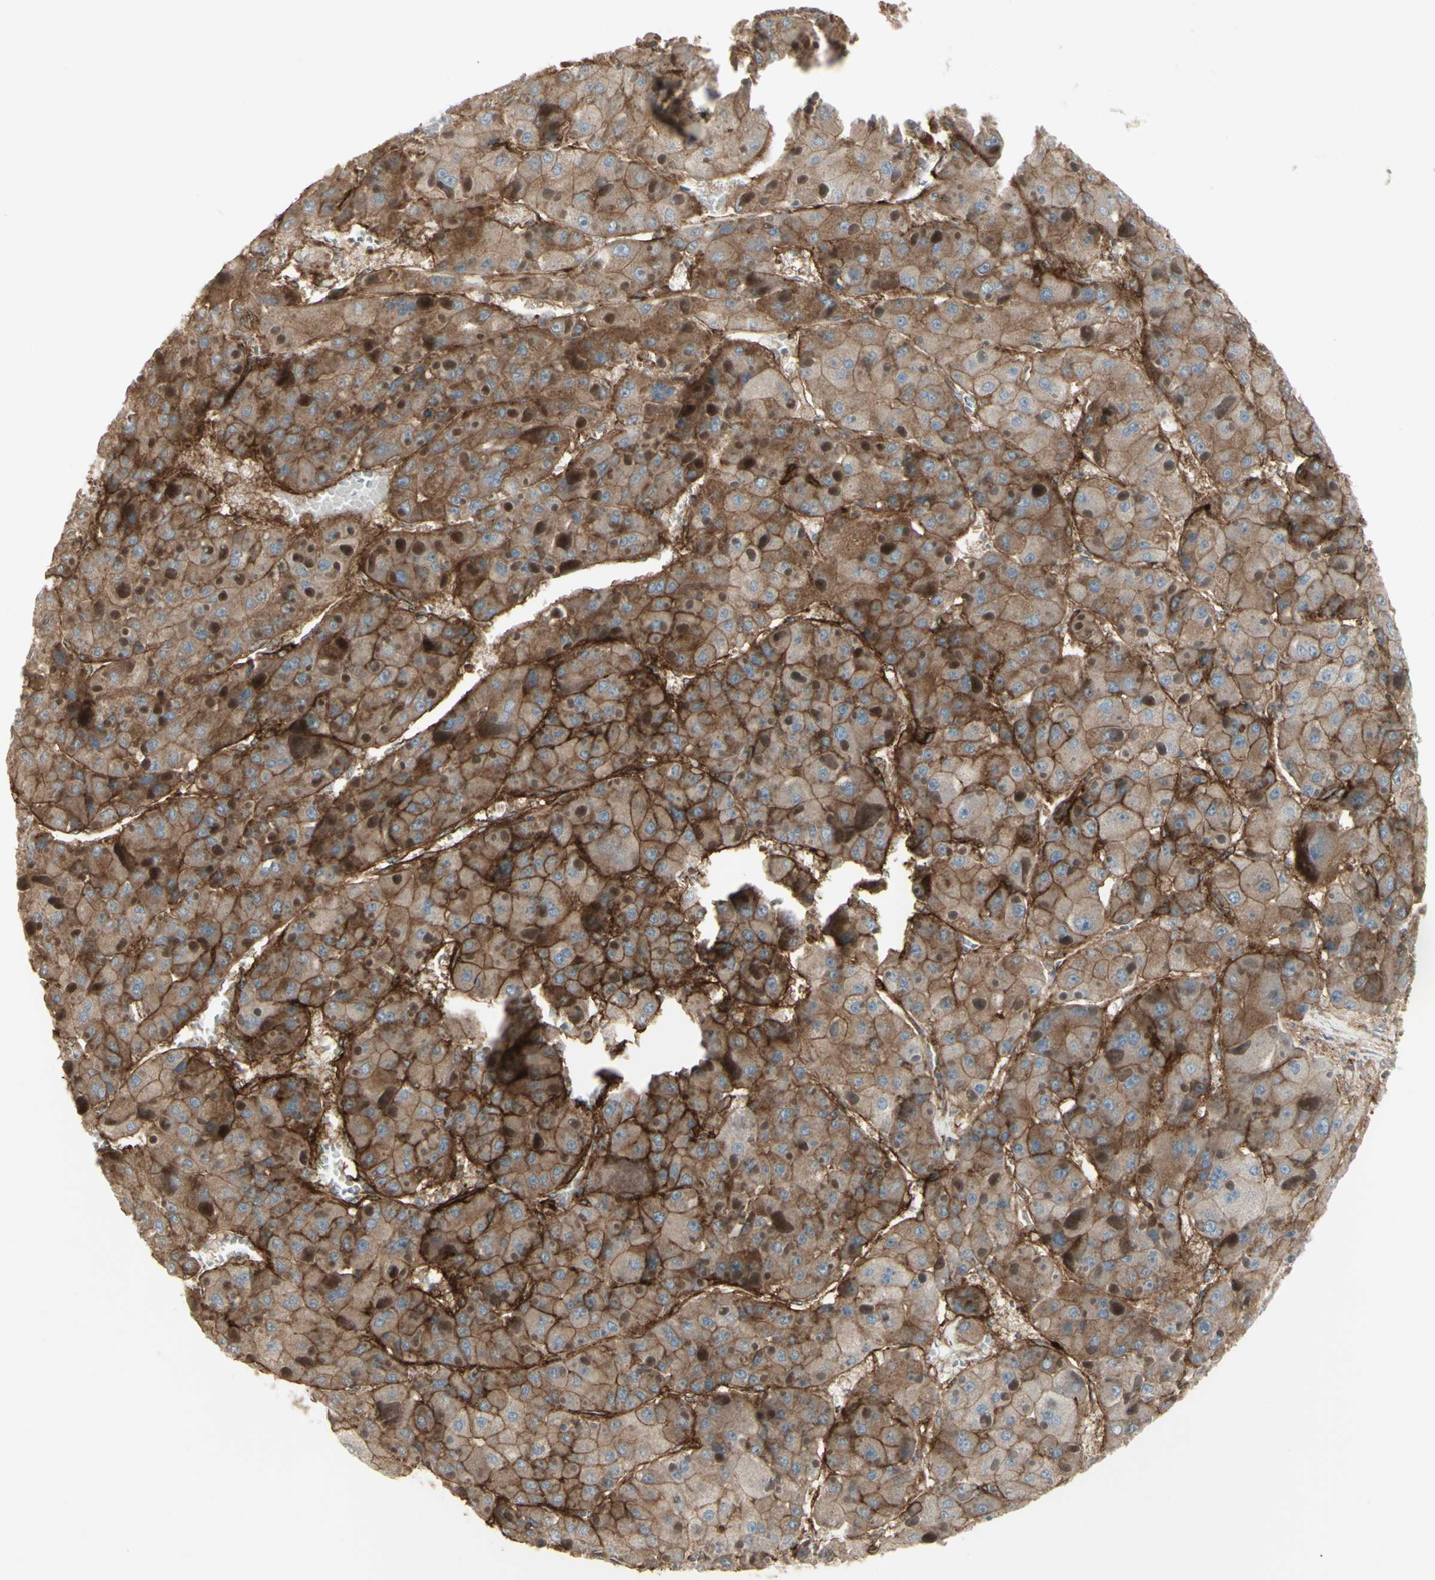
{"staining": {"intensity": "moderate", "quantity": ">75%", "location": "cytoplasmic/membranous"}, "tissue": "liver cancer", "cell_type": "Tumor cells", "image_type": "cancer", "snomed": [{"axis": "morphology", "description": "Carcinoma, Hepatocellular, NOS"}, {"axis": "topography", "description": "Liver"}], "caption": "IHC histopathology image of human liver cancer (hepatocellular carcinoma) stained for a protein (brown), which displays medium levels of moderate cytoplasmic/membranous positivity in about >75% of tumor cells.", "gene": "CD276", "patient": {"sex": "female", "age": 73}}